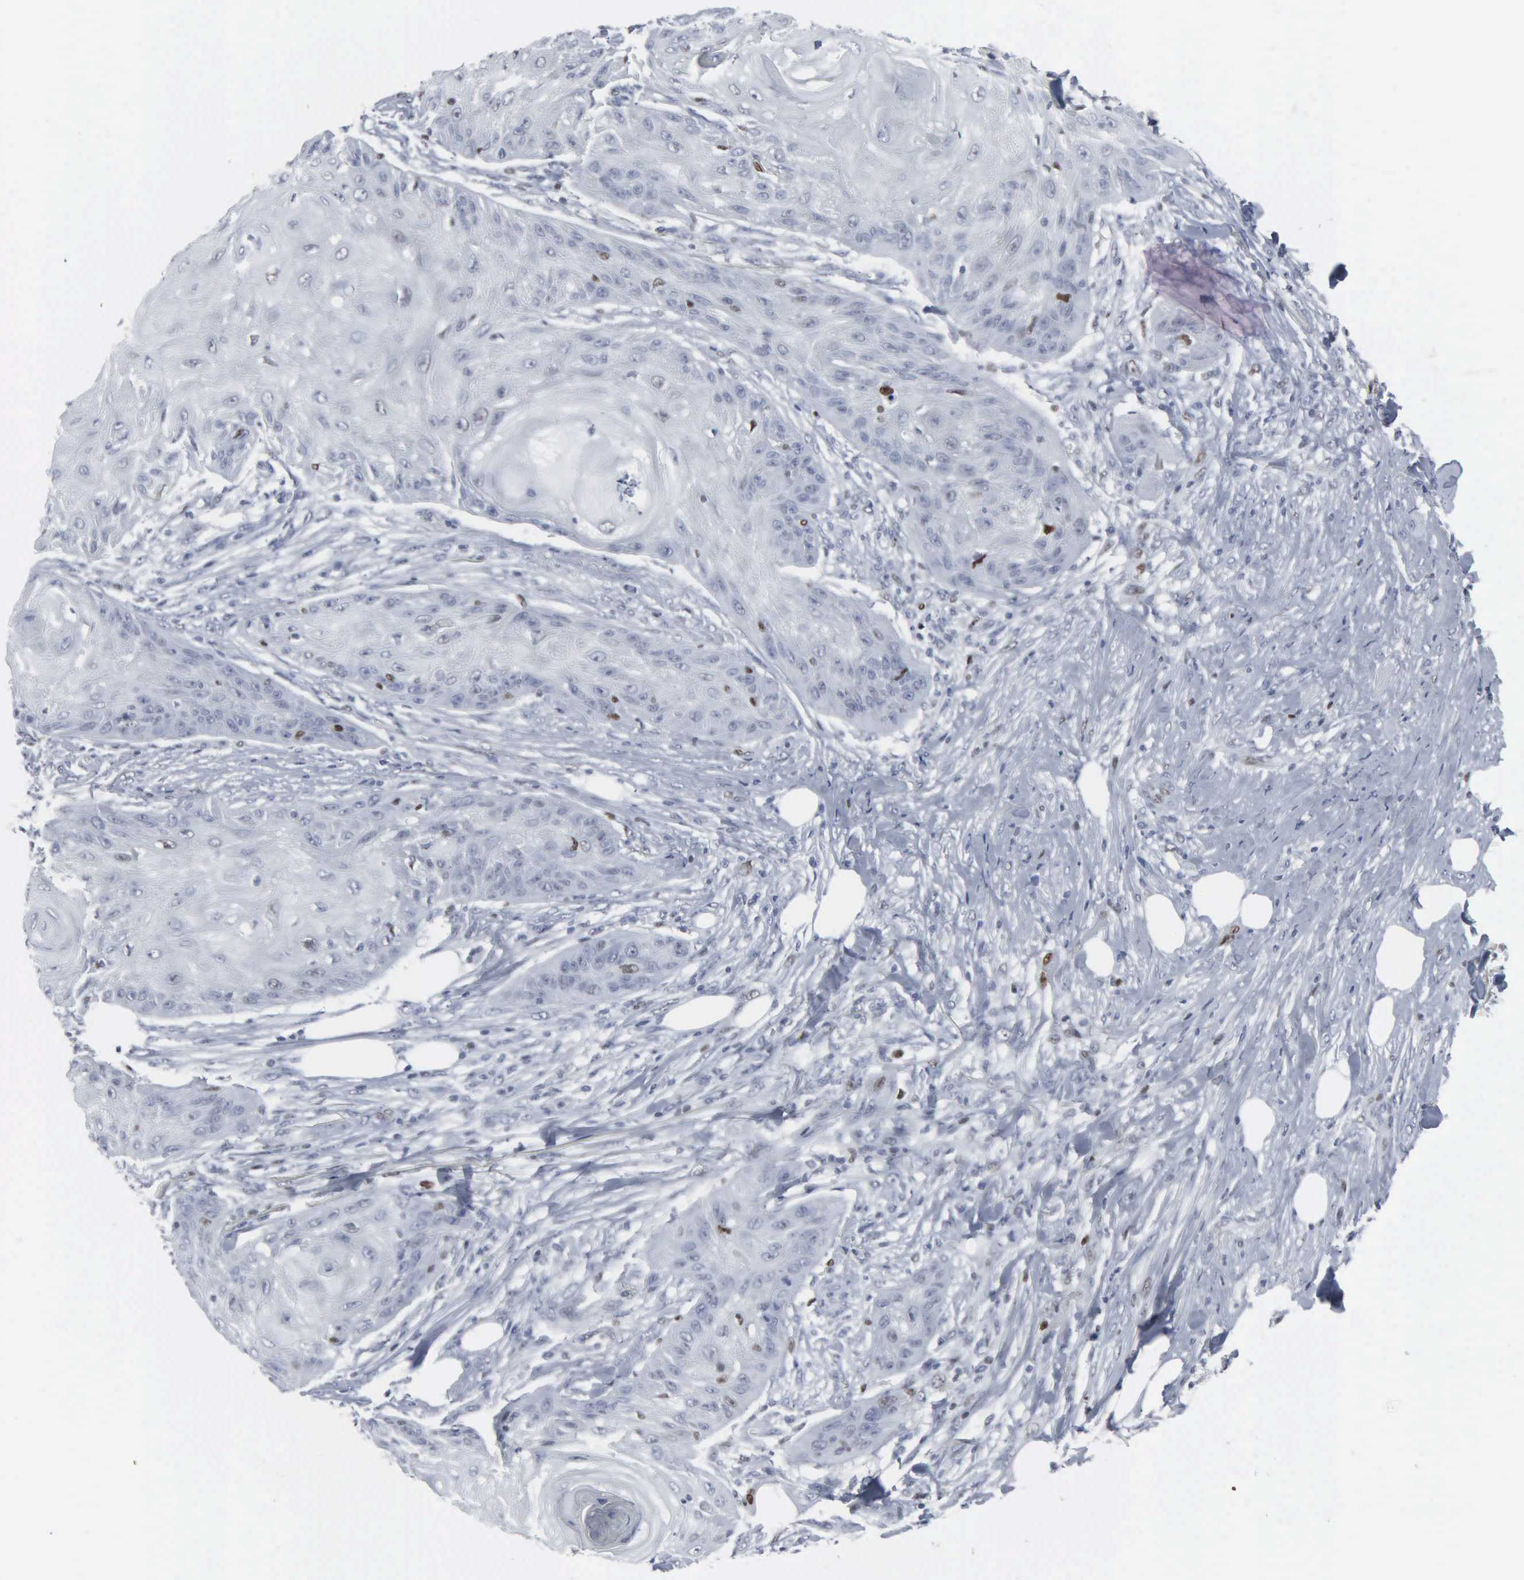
{"staining": {"intensity": "weak", "quantity": "<25%", "location": "nuclear"}, "tissue": "skin cancer", "cell_type": "Tumor cells", "image_type": "cancer", "snomed": [{"axis": "morphology", "description": "Squamous cell carcinoma, NOS"}, {"axis": "topography", "description": "Skin"}], "caption": "Skin squamous cell carcinoma was stained to show a protein in brown. There is no significant staining in tumor cells.", "gene": "CCND3", "patient": {"sex": "female", "age": 88}}